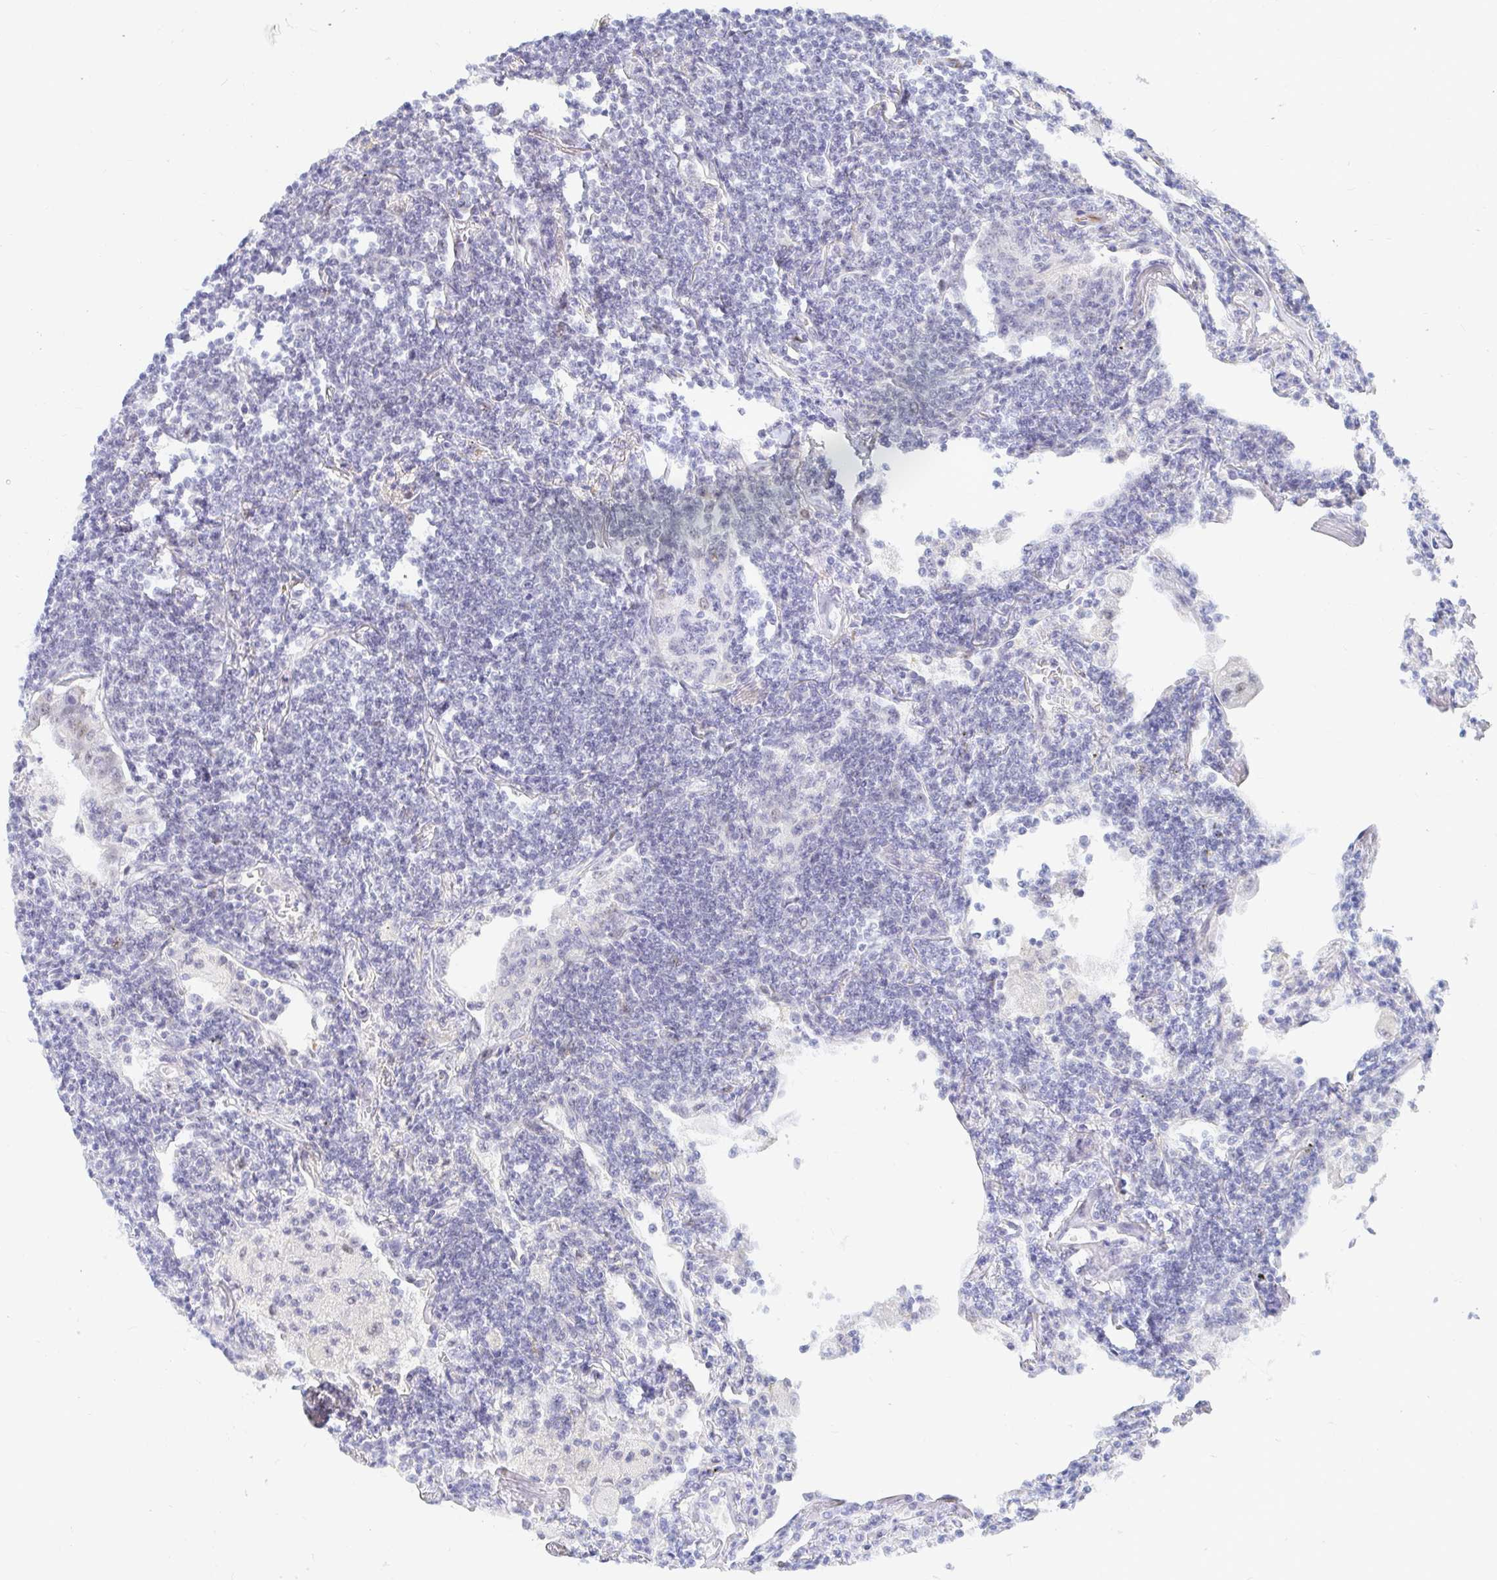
{"staining": {"intensity": "negative", "quantity": "none", "location": "none"}, "tissue": "lymphoma", "cell_type": "Tumor cells", "image_type": "cancer", "snomed": [{"axis": "morphology", "description": "Malignant lymphoma, non-Hodgkin's type, Low grade"}, {"axis": "topography", "description": "Lung"}], "caption": "Lymphoma was stained to show a protein in brown. There is no significant expression in tumor cells.", "gene": "COL28A1", "patient": {"sex": "female", "age": 71}}